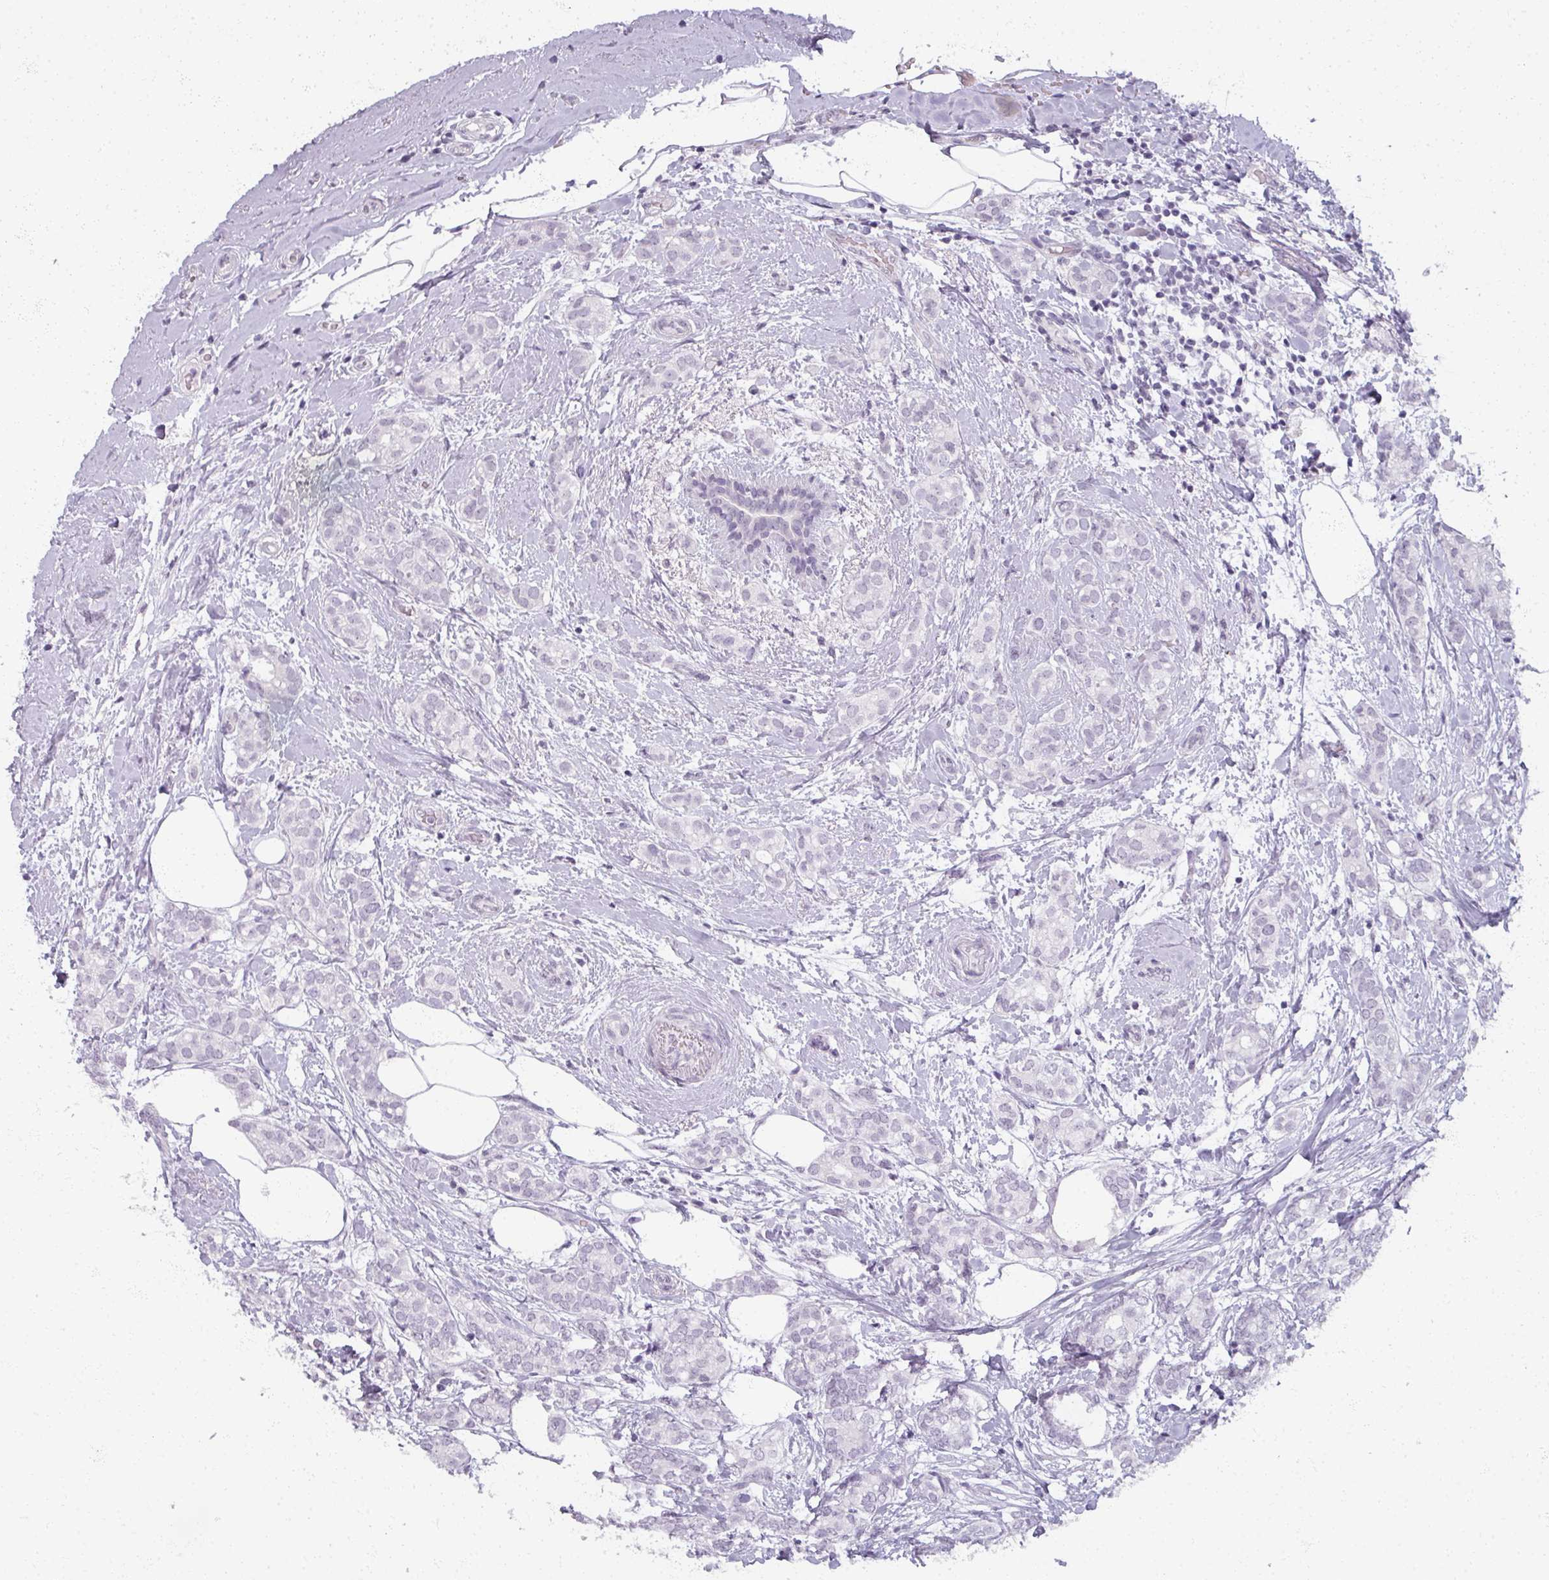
{"staining": {"intensity": "negative", "quantity": "none", "location": "none"}, "tissue": "breast cancer", "cell_type": "Tumor cells", "image_type": "cancer", "snomed": [{"axis": "morphology", "description": "Duct carcinoma"}, {"axis": "topography", "description": "Breast"}], "caption": "Immunohistochemical staining of human infiltrating ductal carcinoma (breast) shows no significant expression in tumor cells.", "gene": "RFPL2", "patient": {"sex": "female", "age": 73}}